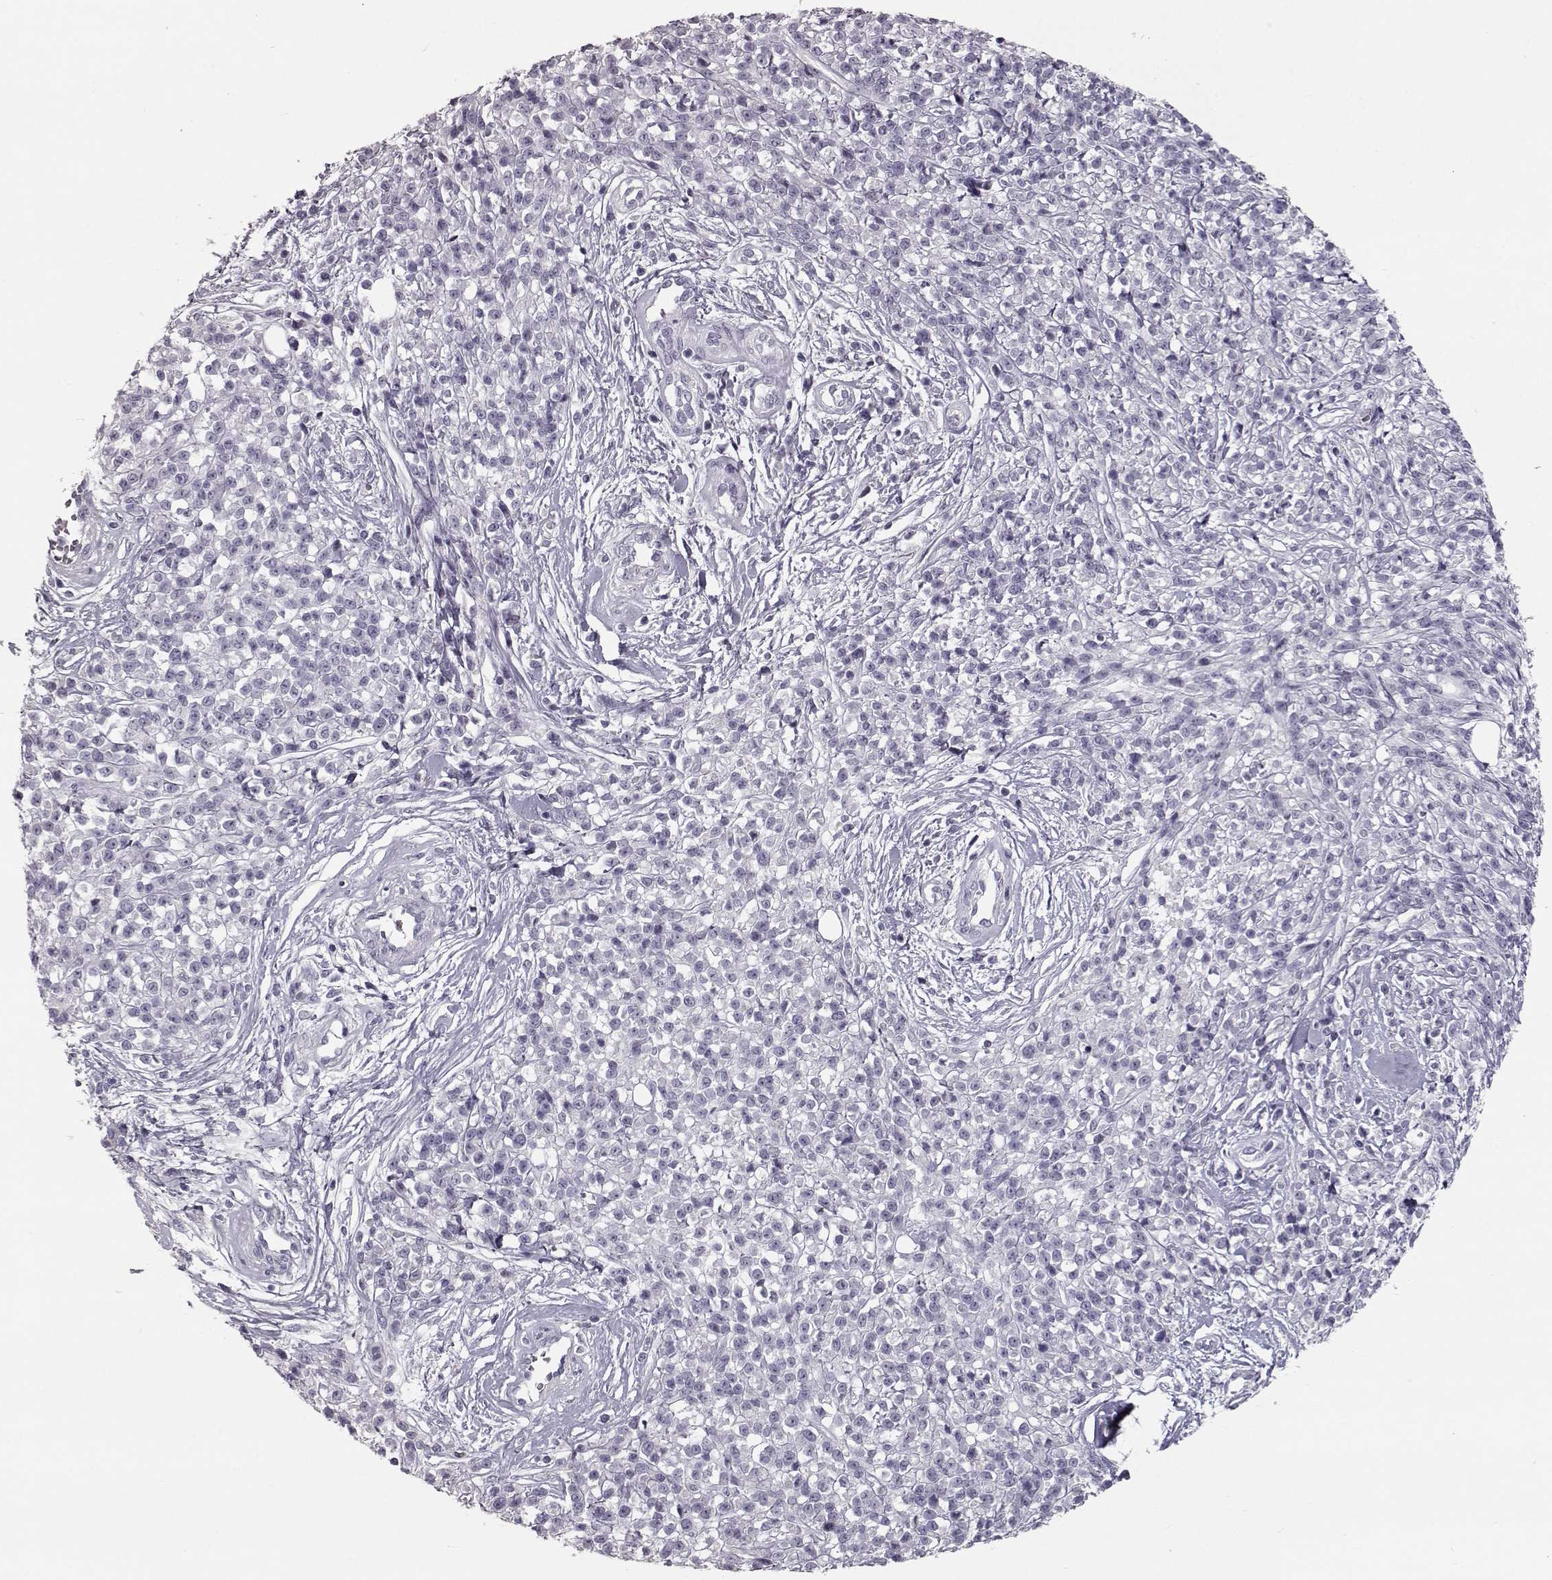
{"staining": {"intensity": "negative", "quantity": "none", "location": "none"}, "tissue": "melanoma", "cell_type": "Tumor cells", "image_type": "cancer", "snomed": [{"axis": "morphology", "description": "Malignant melanoma, NOS"}, {"axis": "topography", "description": "Skin"}, {"axis": "topography", "description": "Skin of trunk"}], "caption": "Micrograph shows no significant protein positivity in tumor cells of melanoma.", "gene": "CCL19", "patient": {"sex": "male", "age": 74}}